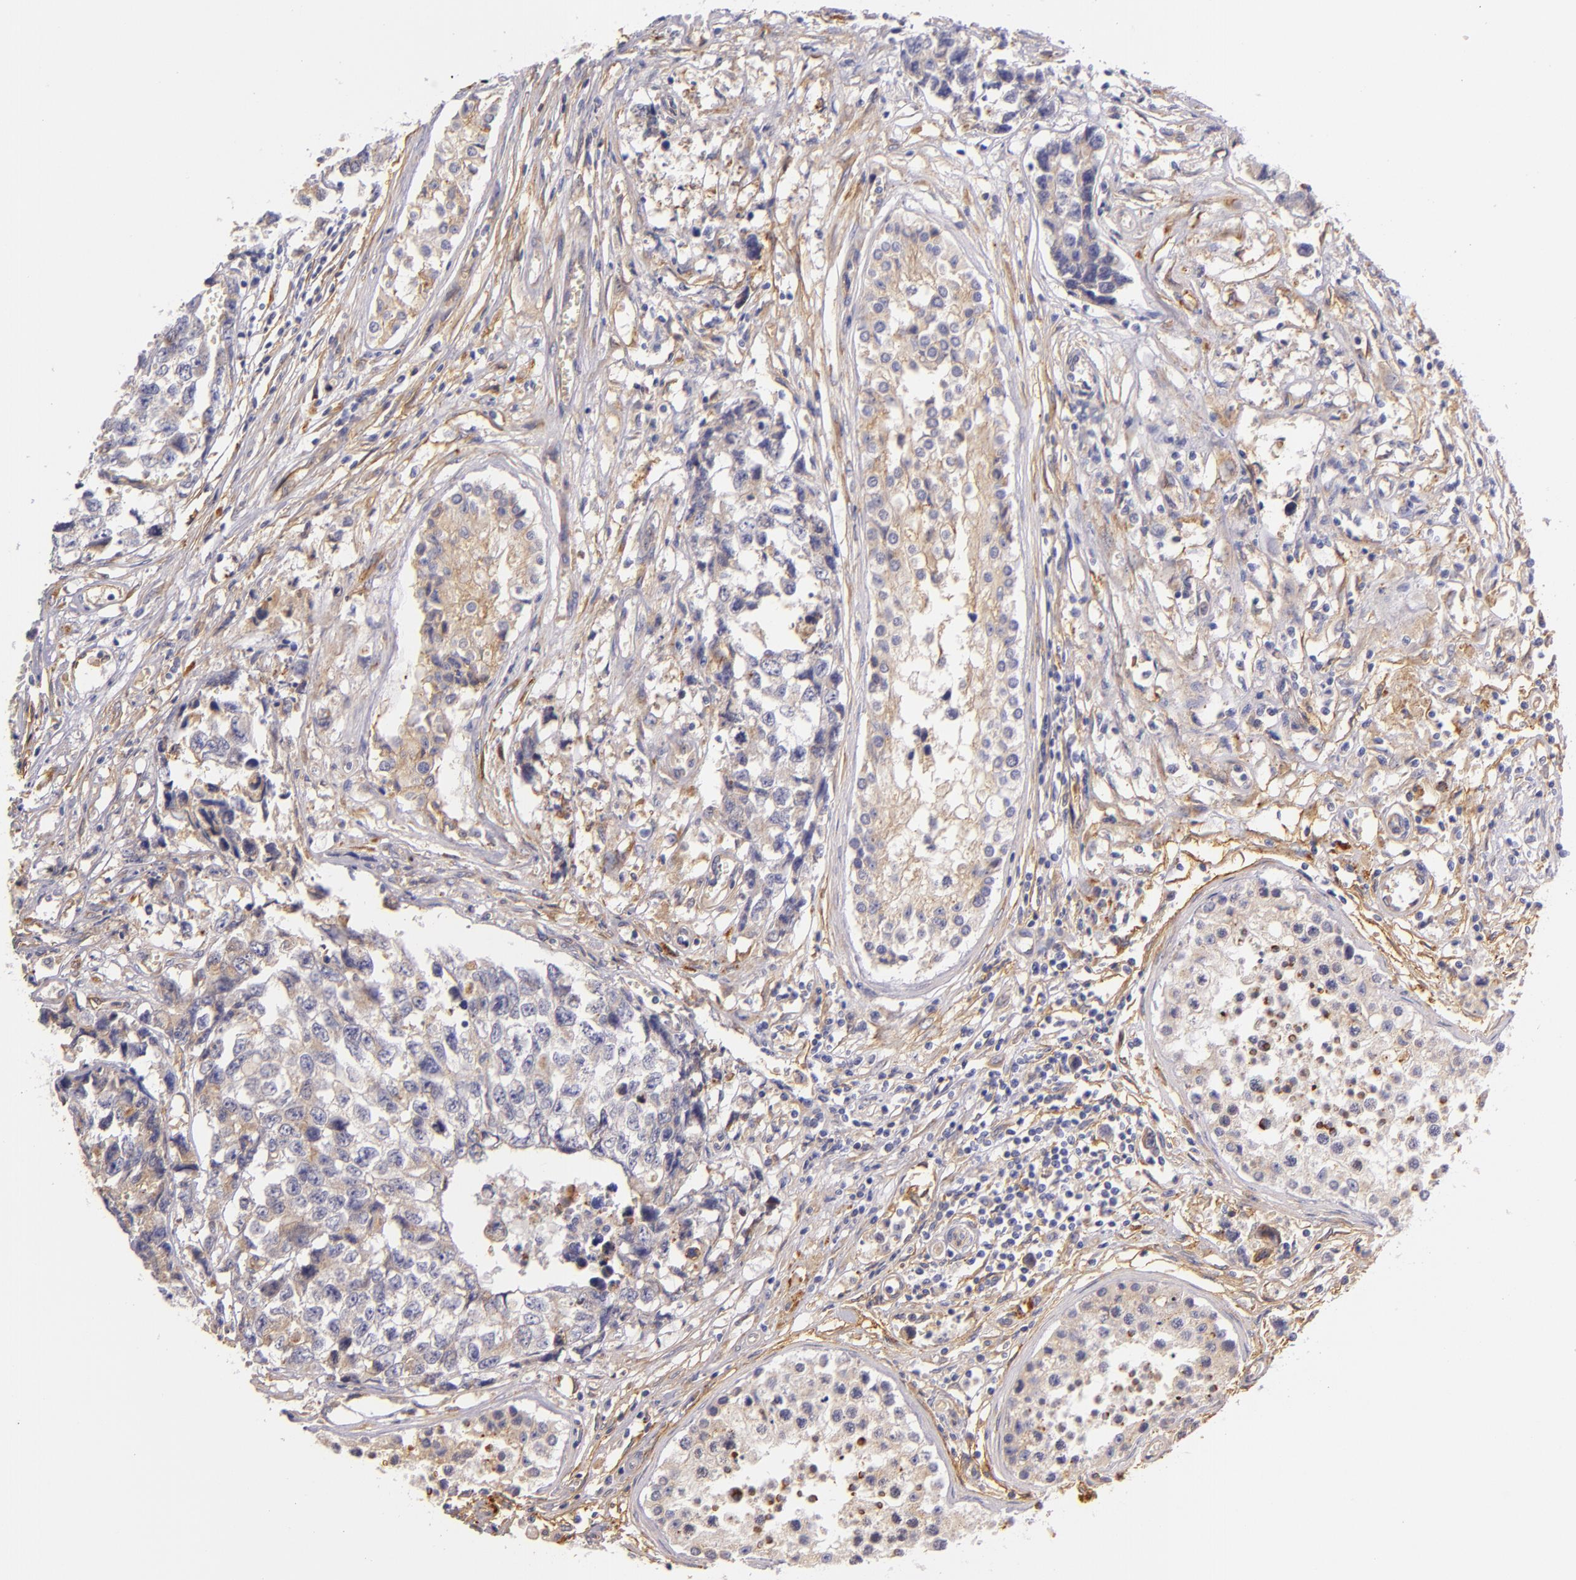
{"staining": {"intensity": "weak", "quantity": ">75%", "location": "cytoplasmic/membranous"}, "tissue": "testis cancer", "cell_type": "Tumor cells", "image_type": "cancer", "snomed": [{"axis": "morphology", "description": "Carcinoma, Embryonal, NOS"}, {"axis": "topography", "description": "Testis"}], "caption": "About >75% of tumor cells in human testis embryonal carcinoma show weak cytoplasmic/membranous protein positivity as visualized by brown immunohistochemical staining.", "gene": "CTSF", "patient": {"sex": "male", "age": 31}}